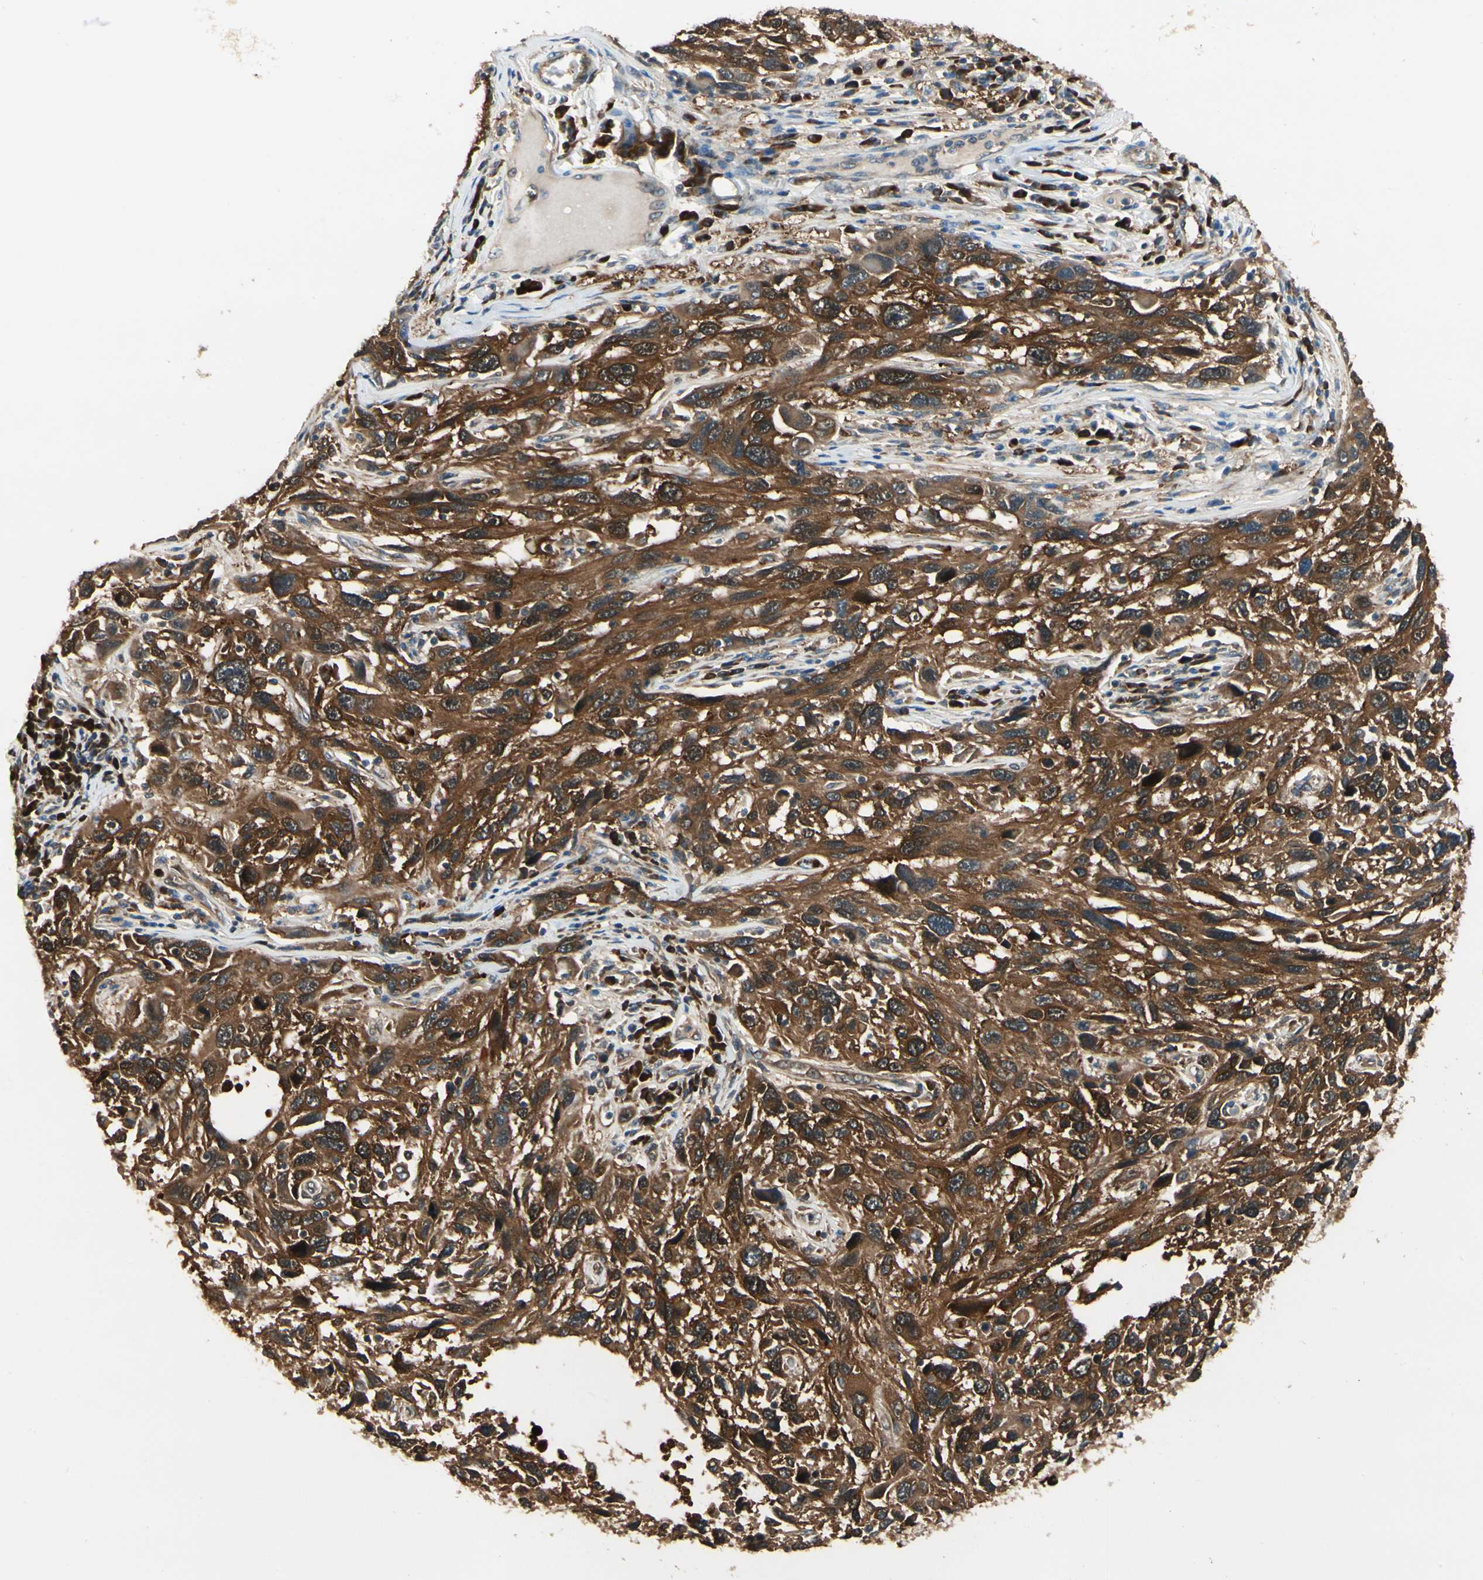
{"staining": {"intensity": "strong", "quantity": ">75%", "location": "cytoplasmic/membranous"}, "tissue": "melanoma", "cell_type": "Tumor cells", "image_type": "cancer", "snomed": [{"axis": "morphology", "description": "Malignant melanoma, NOS"}, {"axis": "topography", "description": "Skin"}], "caption": "Immunohistochemistry histopathology image of human malignant melanoma stained for a protein (brown), which displays high levels of strong cytoplasmic/membranous positivity in approximately >75% of tumor cells.", "gene": "NME1-NME2", "patient": {"sex": "male", "age": 53}}